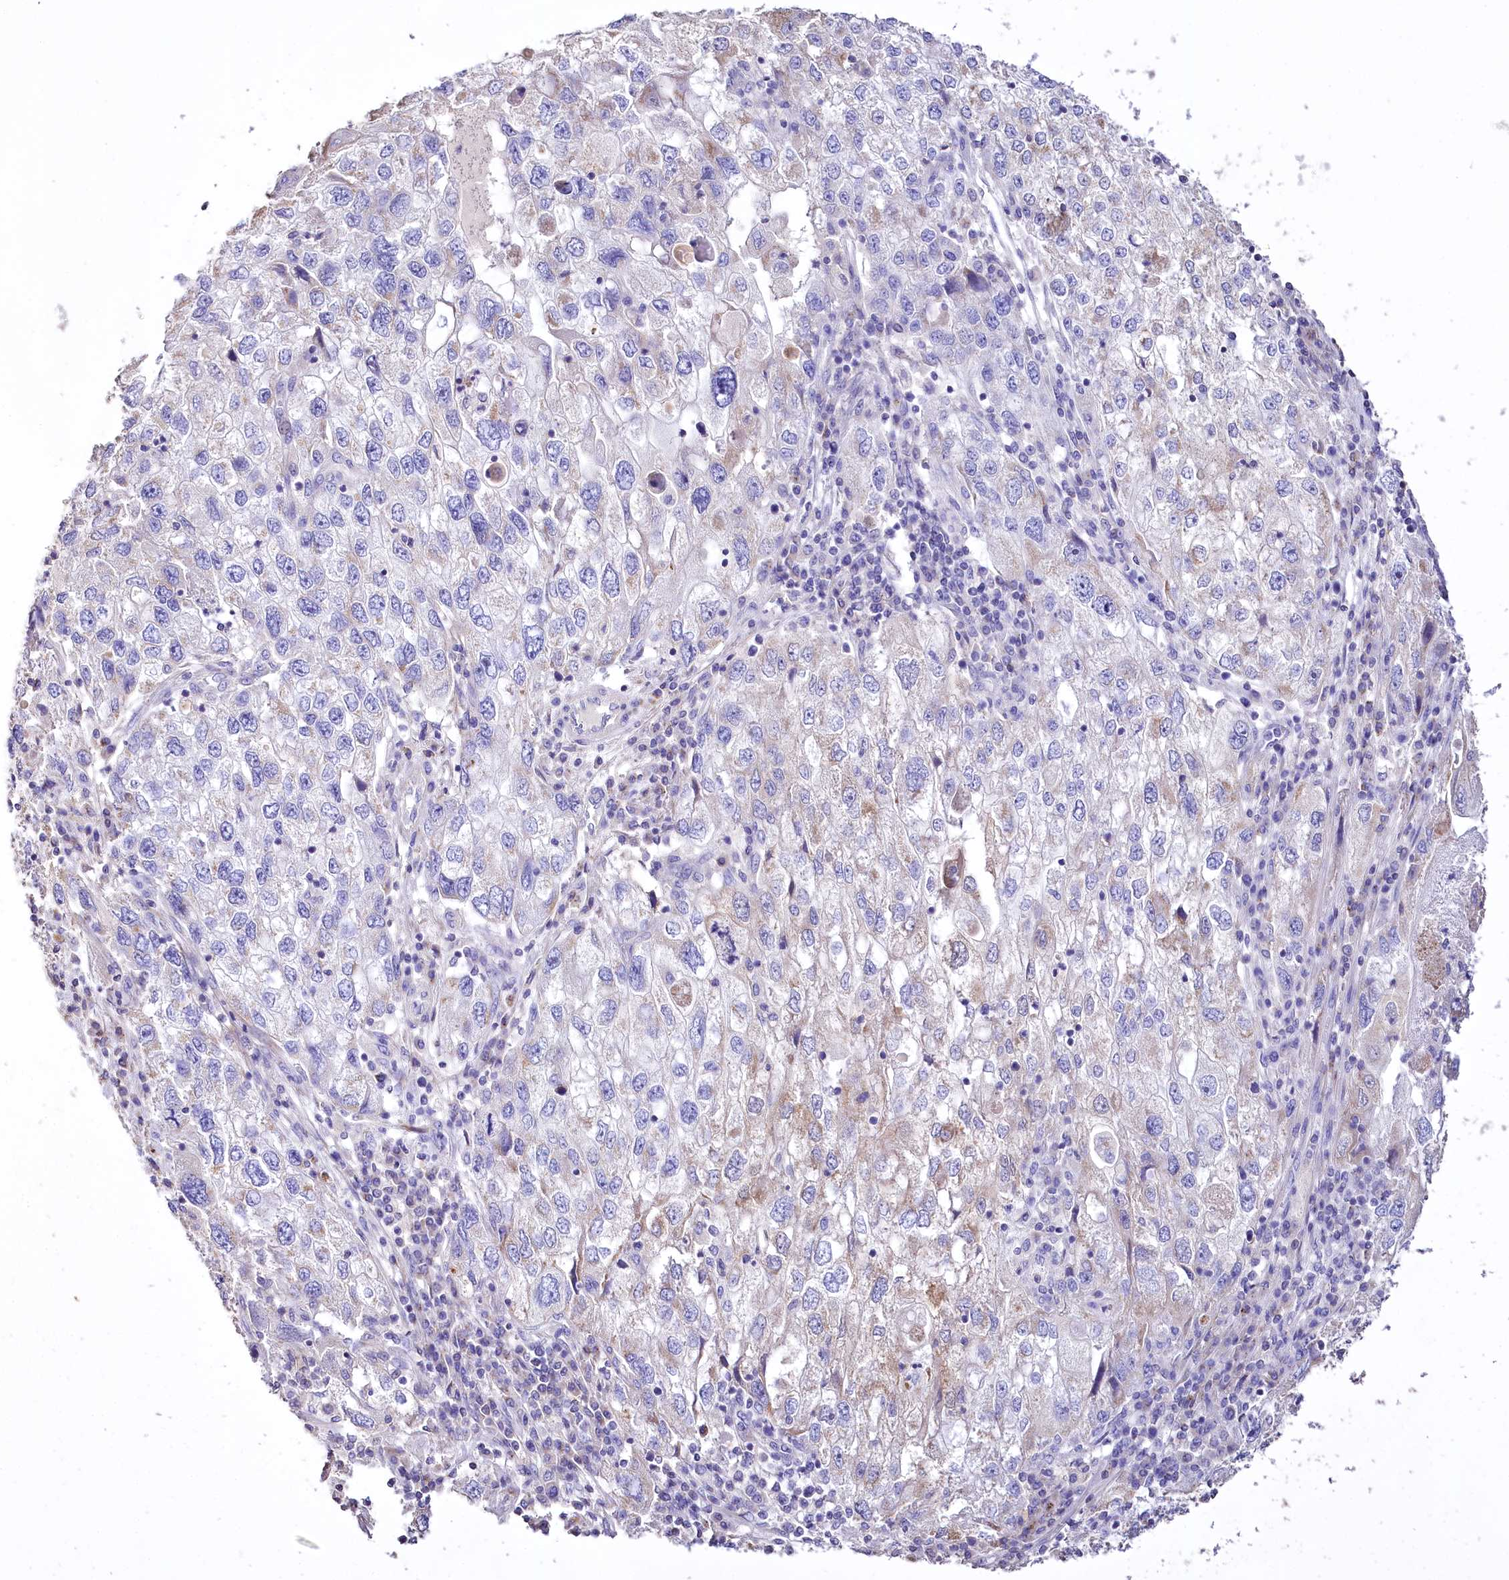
{"staining": {"intensity": "weak", "quantity": "25%-75%", "location": "cytoplasmic/membranous"}, "tissue": "endometrial cancer", "cell_type": "Tumor cells", "image_type": "cancer", "snomed": [{"axis": "morphology", "description": "Adenocarcinoma, NOS"}, {"axis": "topography", "description": "Endometrium"}], "caption": "Approximately 25%-75% of tumor cells in adenocarcinoma (endometrial) exhibit weak cytoplasmic/membranous protein expression as visualized by brown immunohistochemical staining.", "gene": "PTER", "patient": {"sex": "female", "age": 49}}